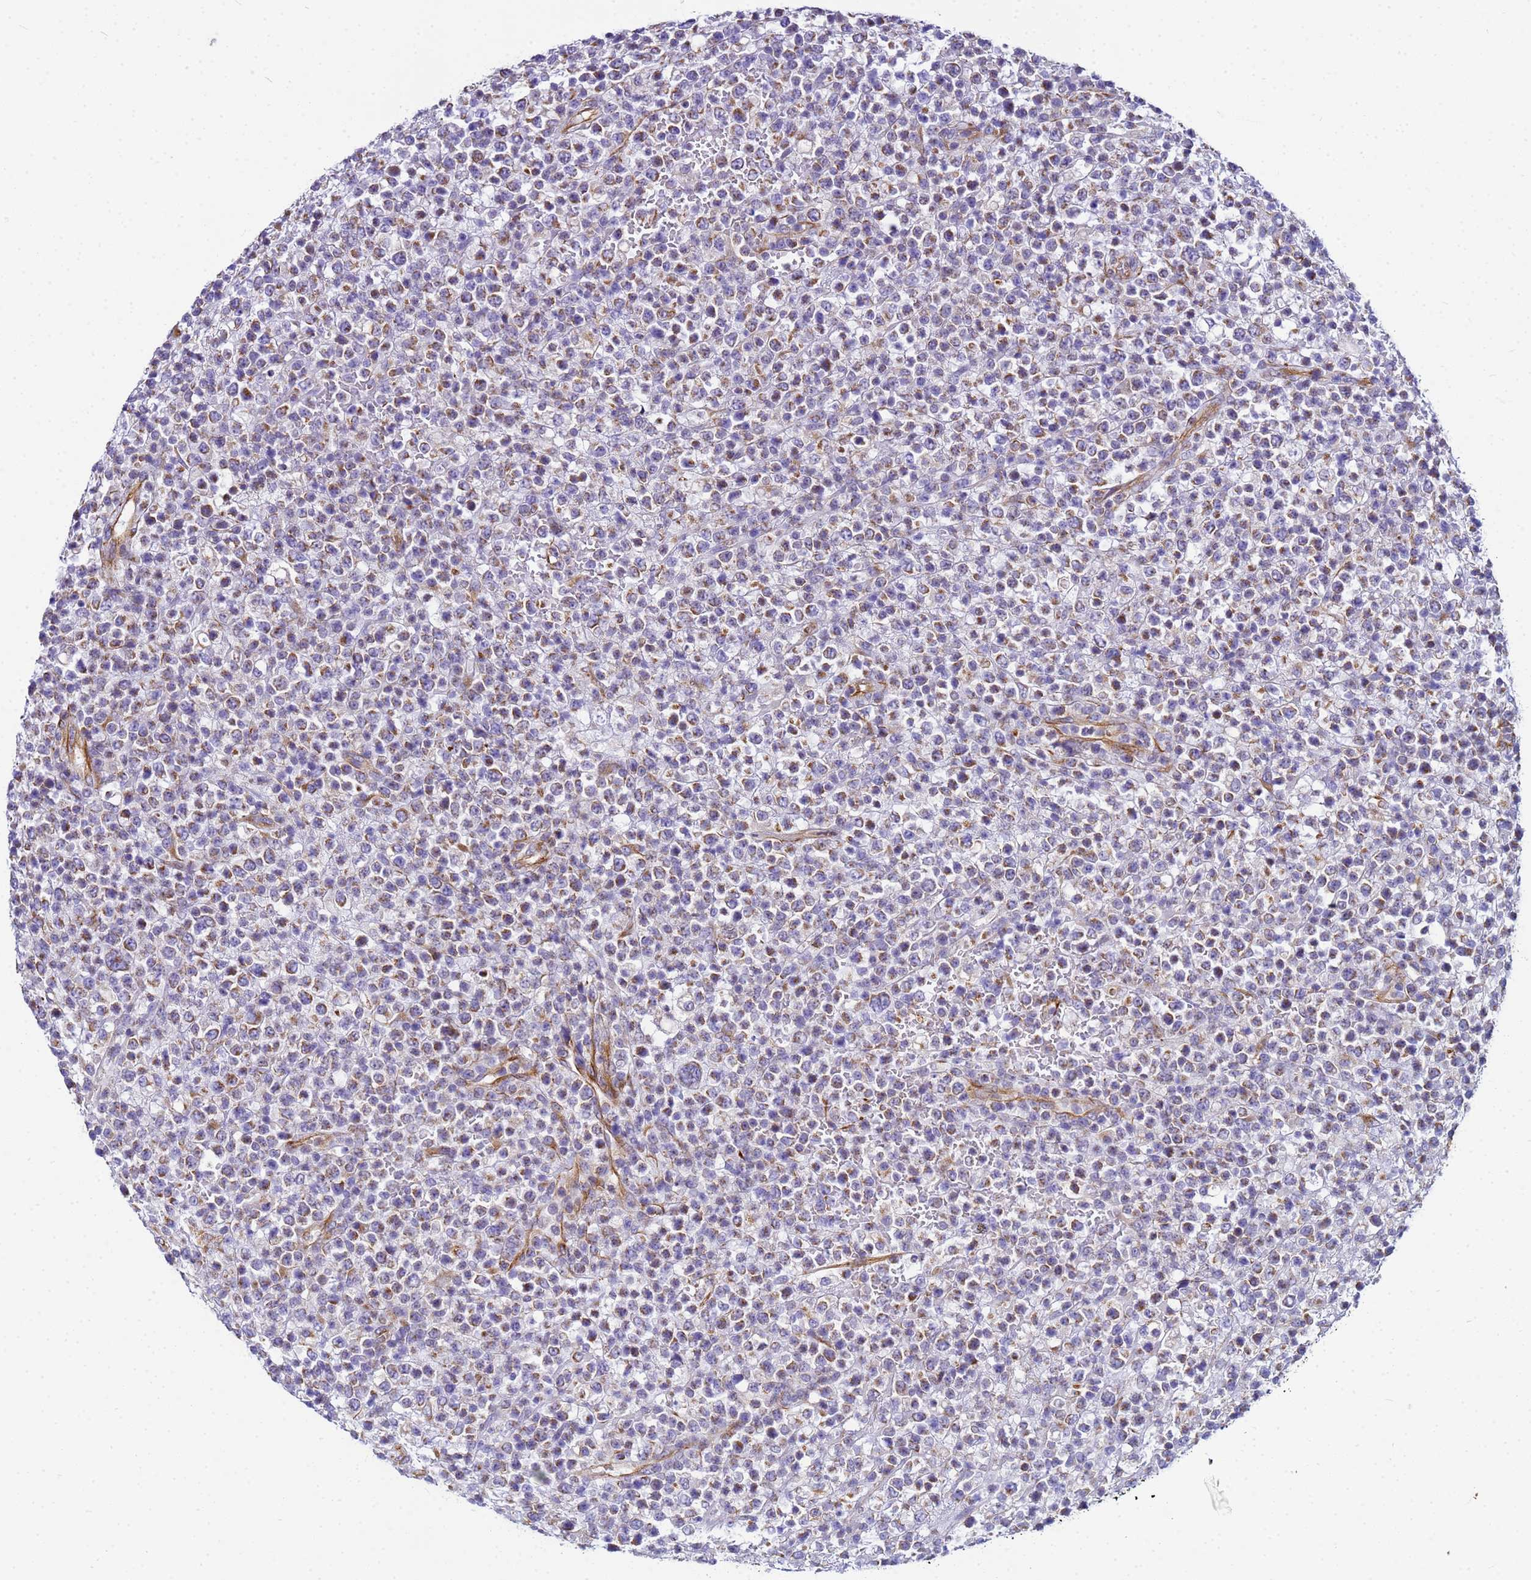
{"staining": {"intensity": "moderate", "quantity": "25%-75%", "location": "cytoplasmic/membranous"}, "tissue": "lymphoma", "cell_type": "Tumor cells", "image_type": "cancer", "snomed": [{"axis": "morphology", "description": "Malignant lymphoma, non-Hodgkin's type, High grade"}, {"axis": "topography", "description": "Colon"}], "caption": "Human lymphoma stained with a protein marker reveals moderate staining in tumor cells.", "gene": "UBXN2B", "patient": {"sex": "female", "age": 53}}